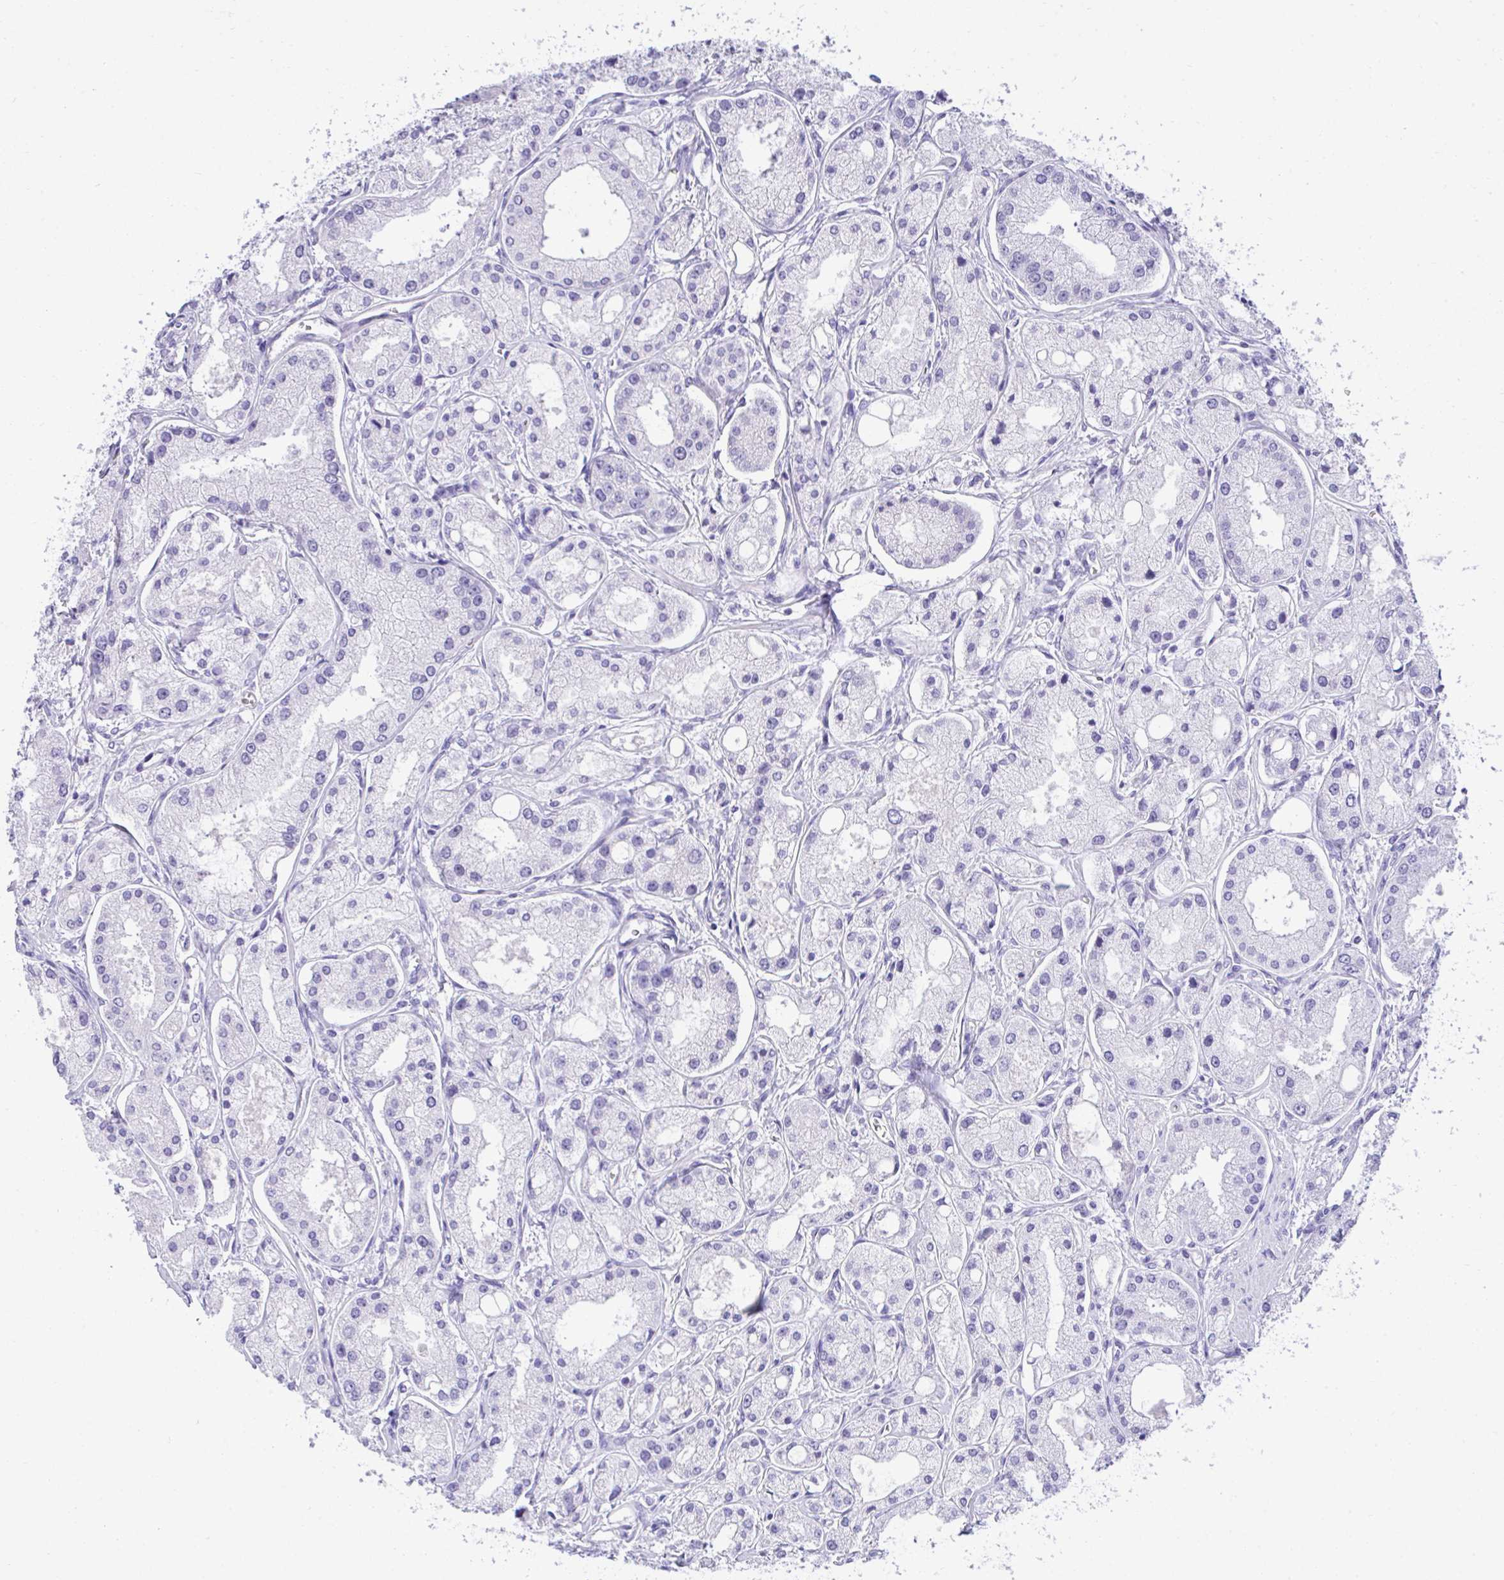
{"staining": {"intensity": "negative", "quantity": "none", "location": "none"}, "tissue": "prostate cancer", "cell_type": "Tumor cells", "image_type": "cancer", "snomed": [{"axis": "morphology", "description": "Adenocarcinoma, High grade"}, {"axis": "topography", "description": "Prostate"}], "caption": "An IHC histopathology image of adenocarcinoma (high-grade) (prostate) is shown. There is no staining in tumor cells of adenocarcinoma (high-grade) (prostate).", "gene": "TMCO5A", "patient": {"sex": "male", "age": 66}}